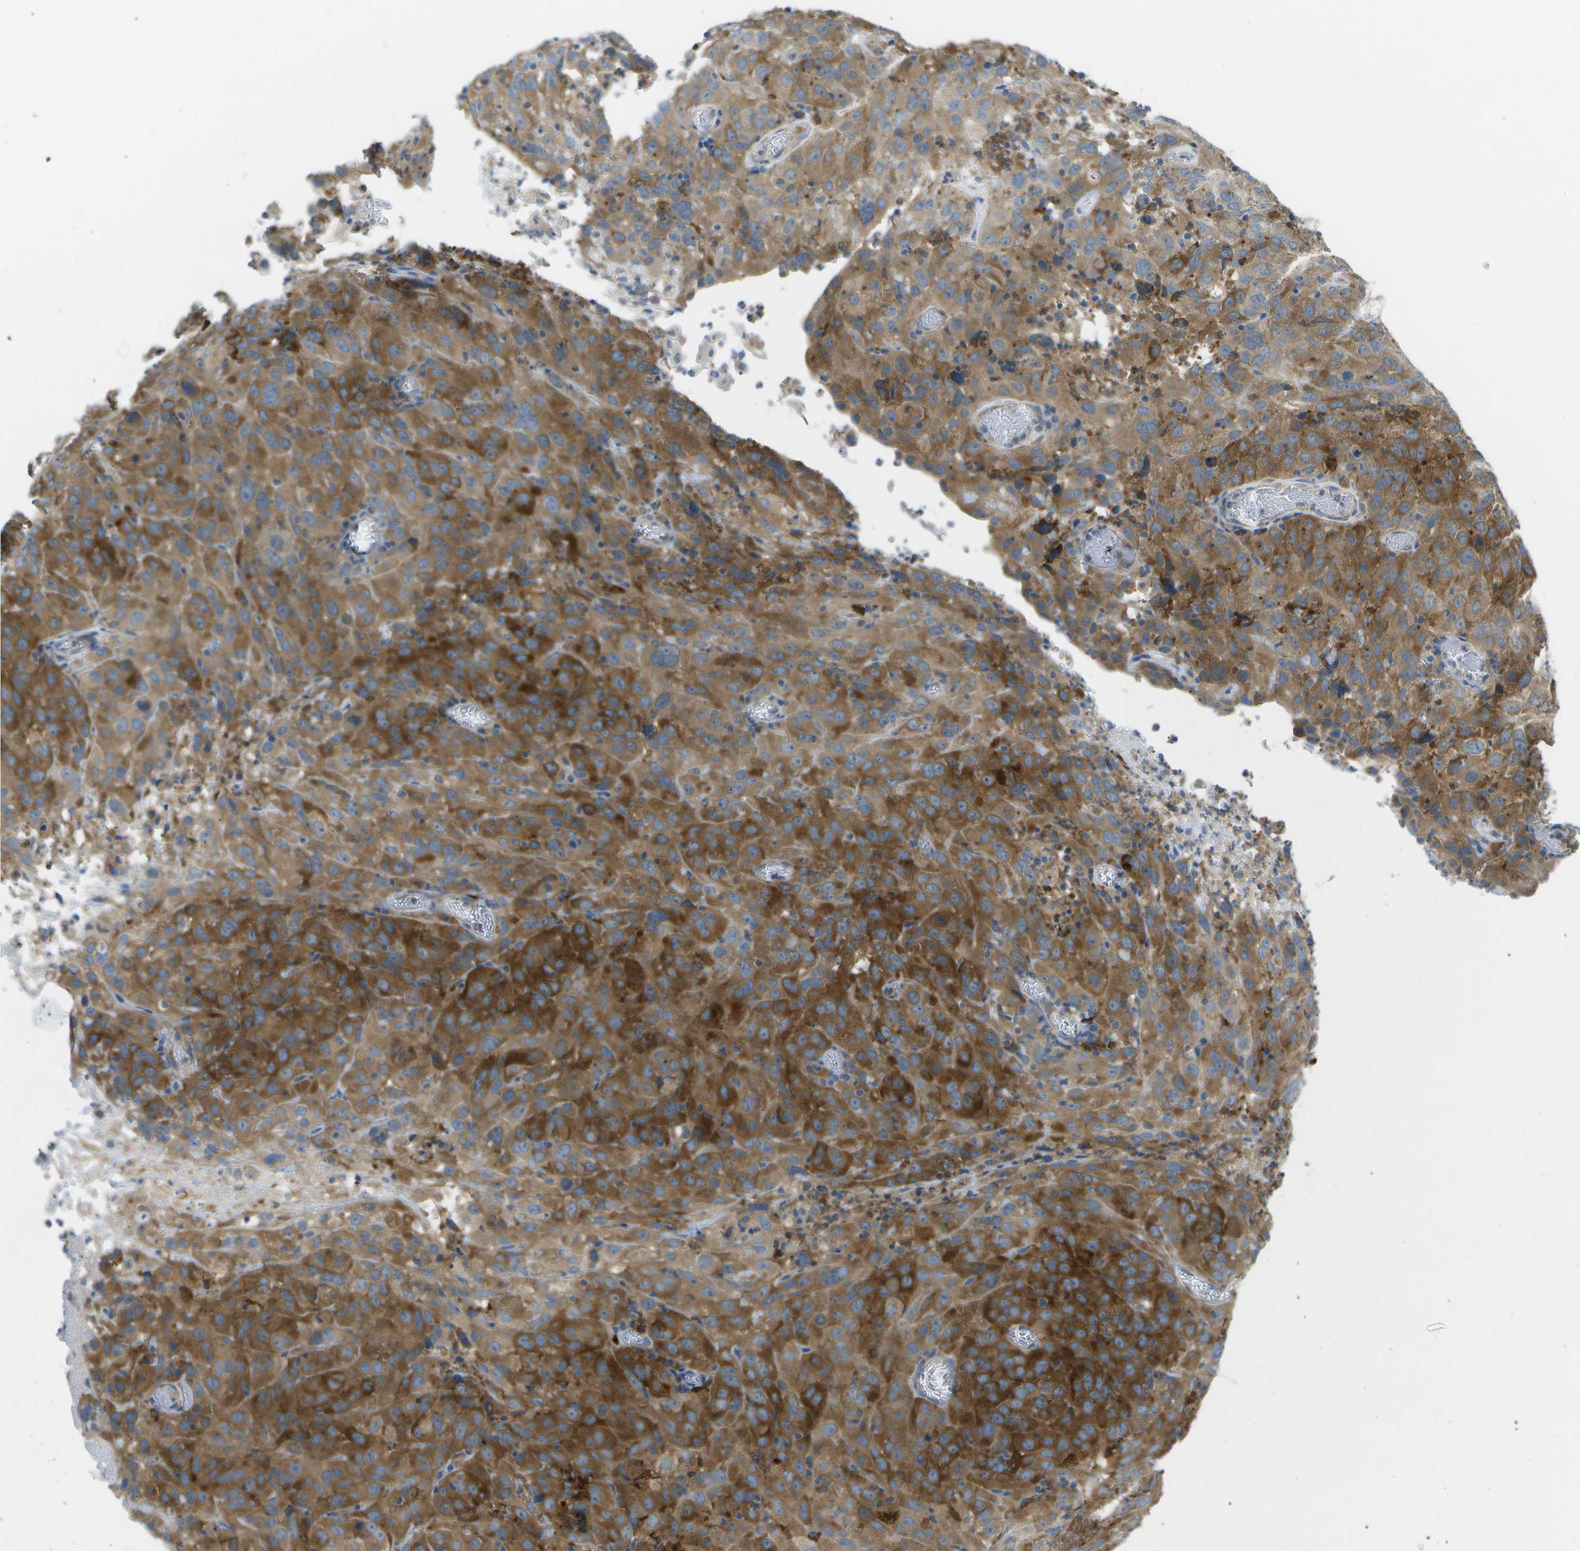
{"staining": {"intensity": "strong", "quantity": ">75%", "location": "cytoplasmic/membranous"}, "tissue": "cervical cancer", "cell_type": "Tumor cells", "image_type": "cancer", "snomed": [{"axis": "morphology", "description": "Squamous cell carcinoma, NOS"}, {"axis": "topography", "description": "Cervix"}], "caption": "Protein positivity by immunohistochemistry (IHC) reveals strong cytoplasmic/membranous staining in approximately >75% of tumor cells in cervical cancer.", "gene": "WNK2", "patient": {"sex": "female", "age": 32}}